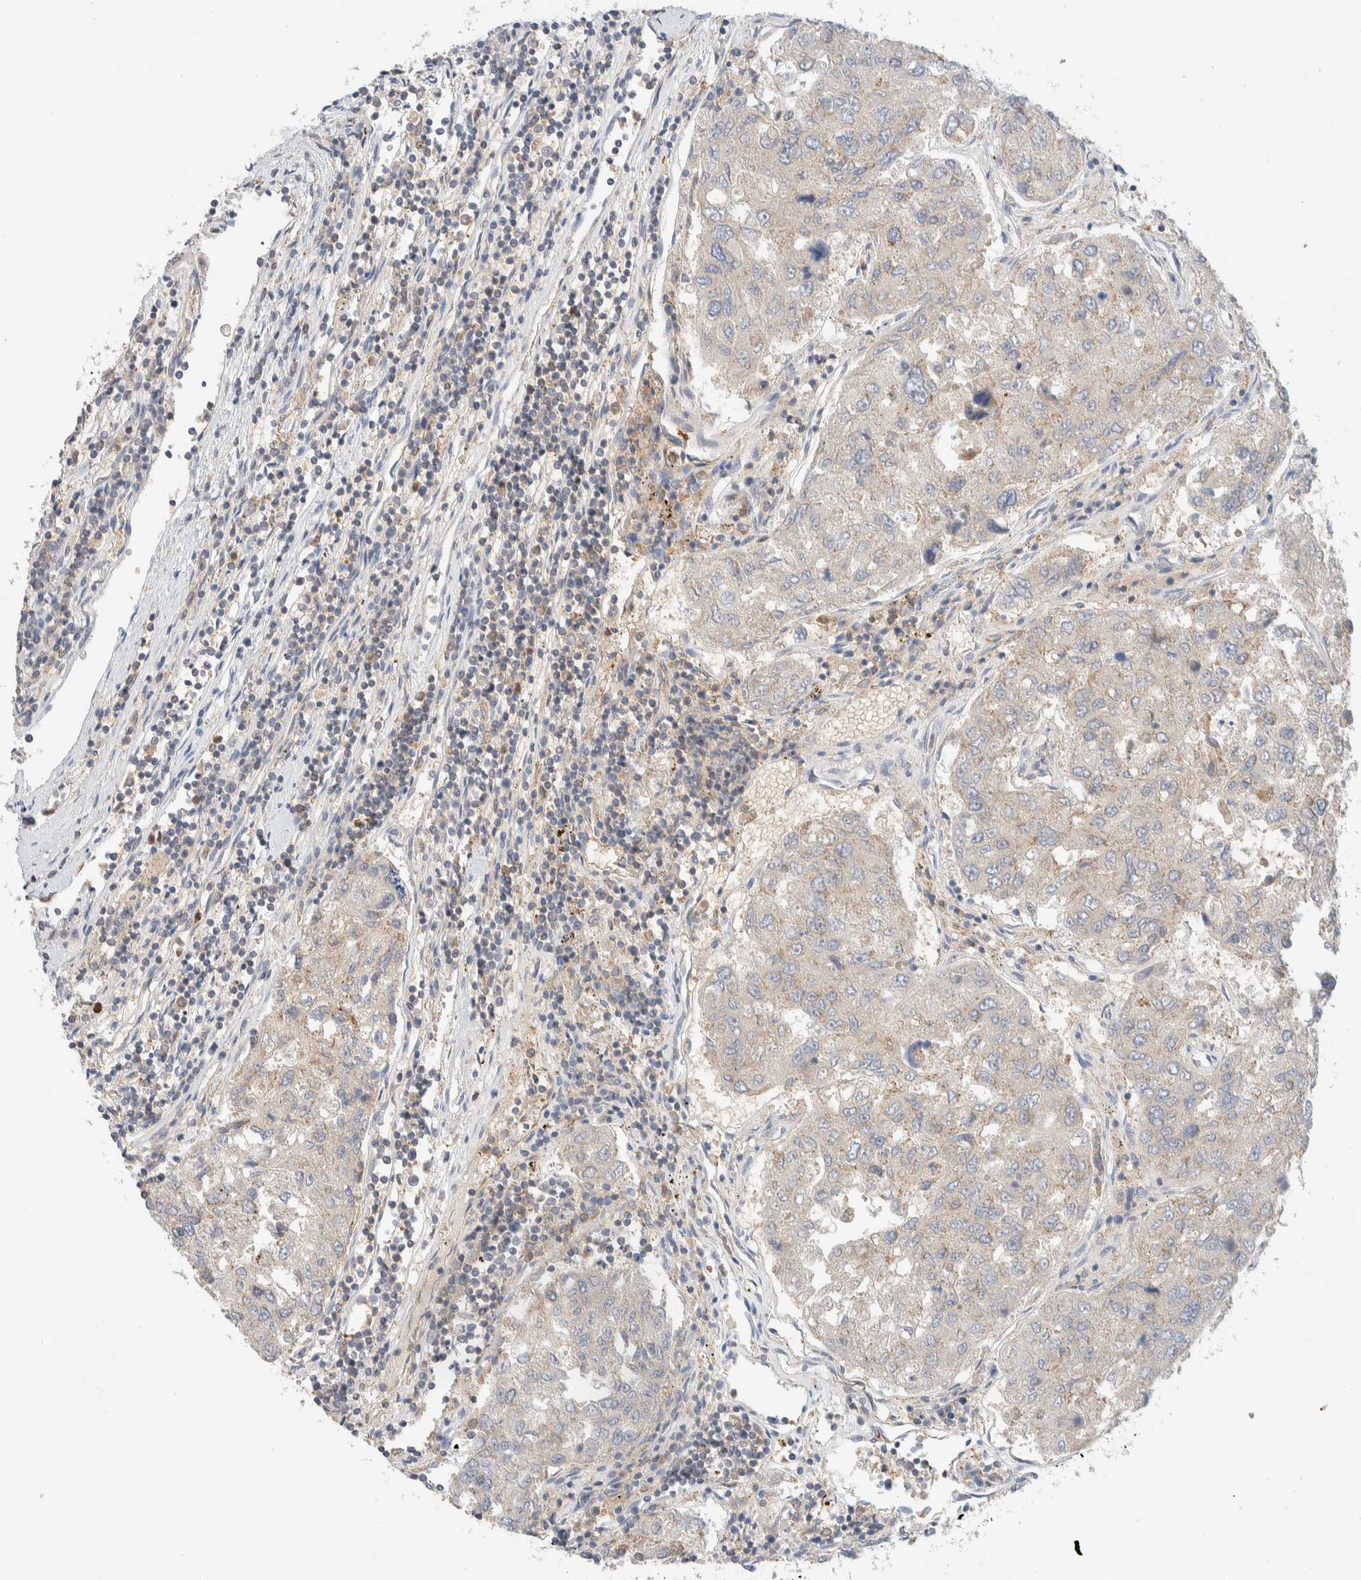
{"staining": {"intensity": "weak", "quantity": "<25%", "location": "cytoplasmic/membranous"}, "tissue": "urothelial cancer", "cell_type": "Tumor cells", "image_type": "cancer", "snomed": [{"axis": "morphology", "description": "Urothelial carcinoma, High grade"}, {"axis": "topography", "description": "Lymph node"}, {"axis": "topography", "description": "Urinary bladder"}], "caption": "Tumor cells show no significant protein positivity in urothelial carcinoma (high-grade). The staining was performed using DAB (3,3'-diaminobenzidine) to visualize the protein expression in brown, while the nuclei were stained in blue with hematoxylin (Magnification: 20x).", "gene": "HDHD3", "patient": {"sex": "male", "age": 51}}